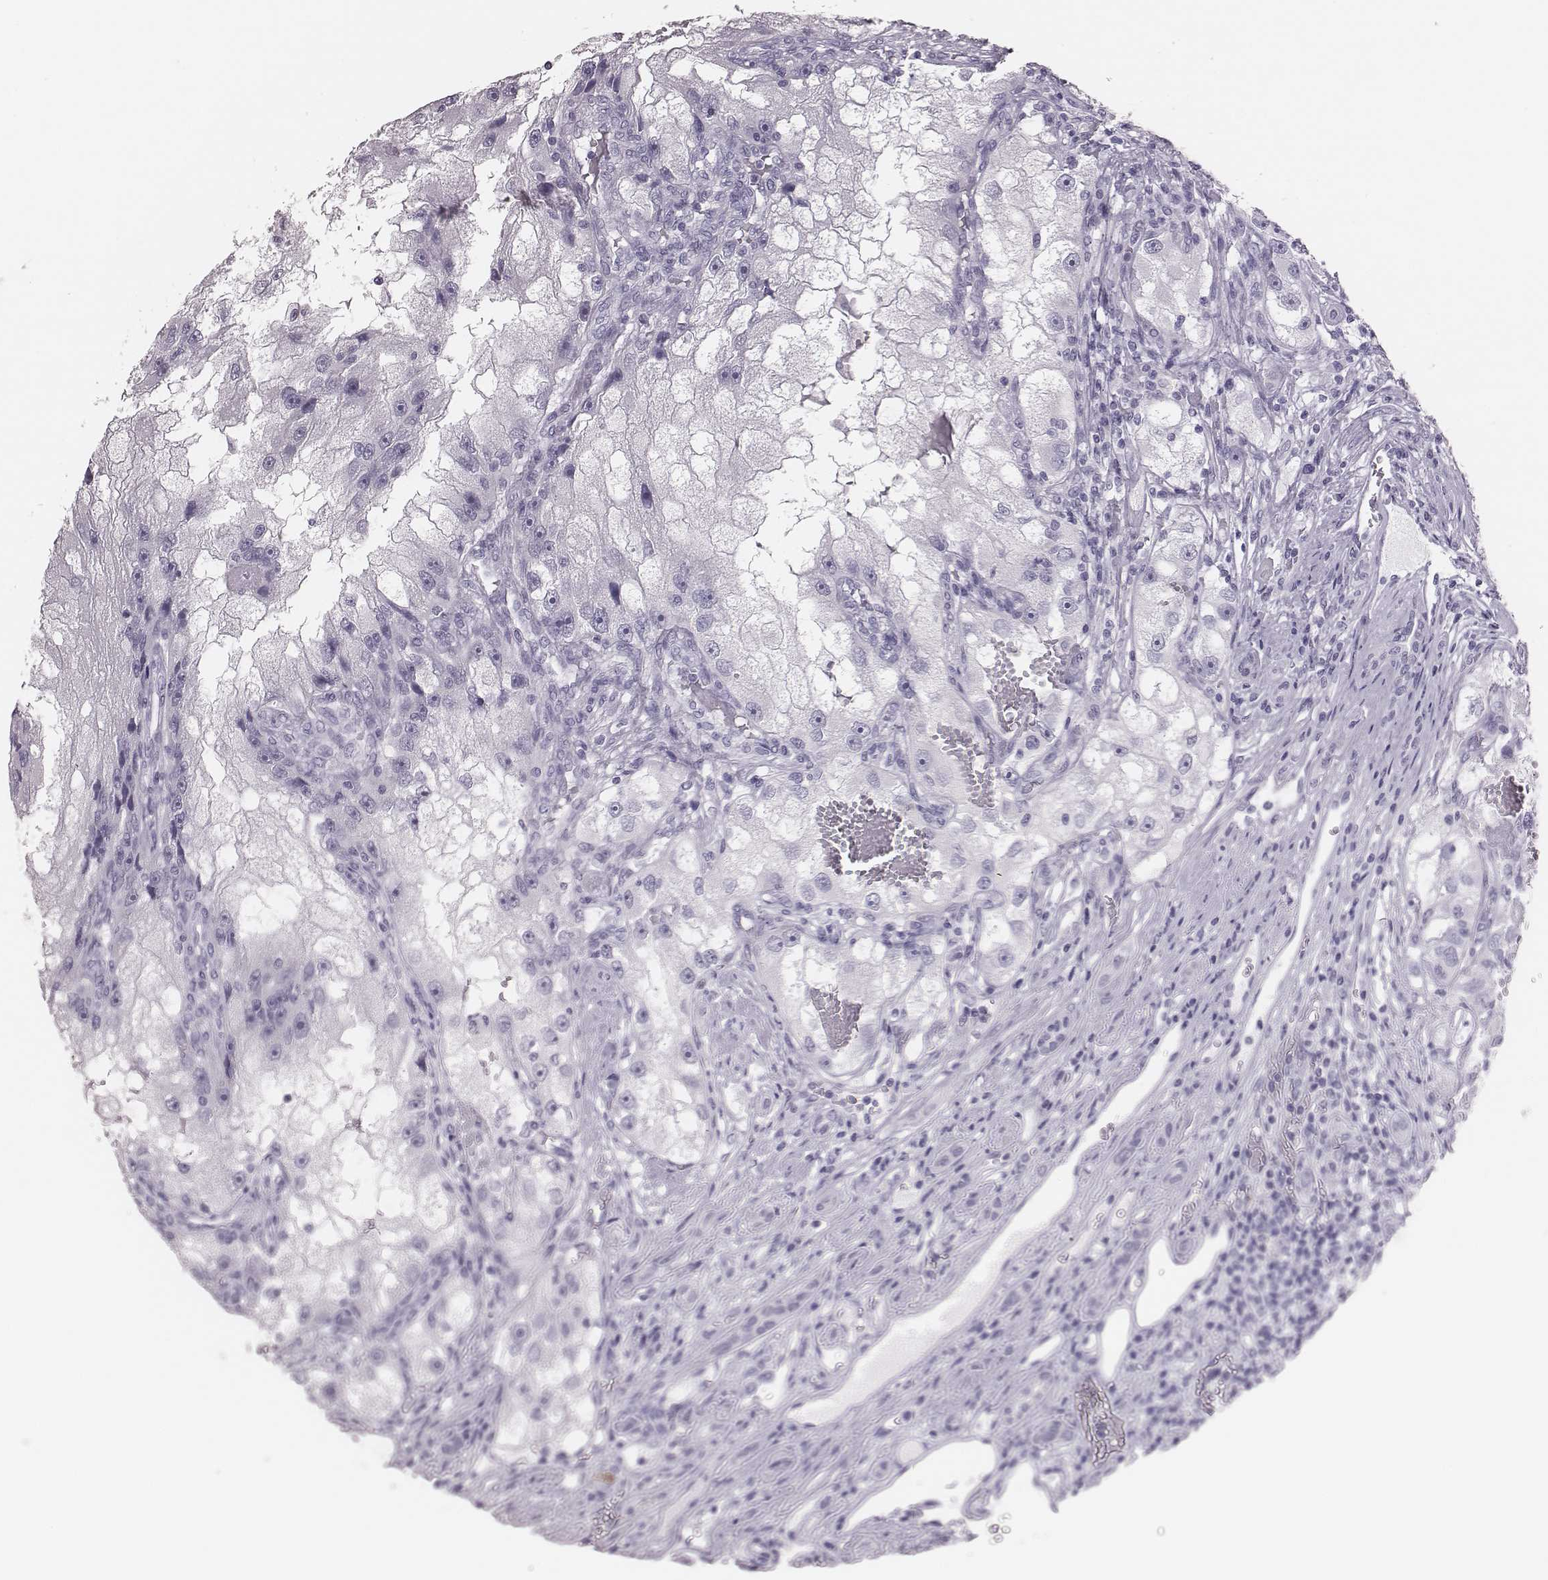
{"staining": {"intensity": "negative", "quantity": "none", "location": "none"}, "tissue": "renal cancer", "cell_type": "Tumor cells", "image_type": "cancer", "snomed": [{"axis": "morphology", "description": "Adenocarcinoma, NOS"}, {"axis": "topography", "description": "Kidney"}], "caption": "Immunohistochemistry image of neoplastic tissue: renal cancer (adenocarcinoma) stained with DAB exhibits no significant protein staining in tumor cells.", "gene": "H1-6", "patient": {"sex": "male", "age": 63}}